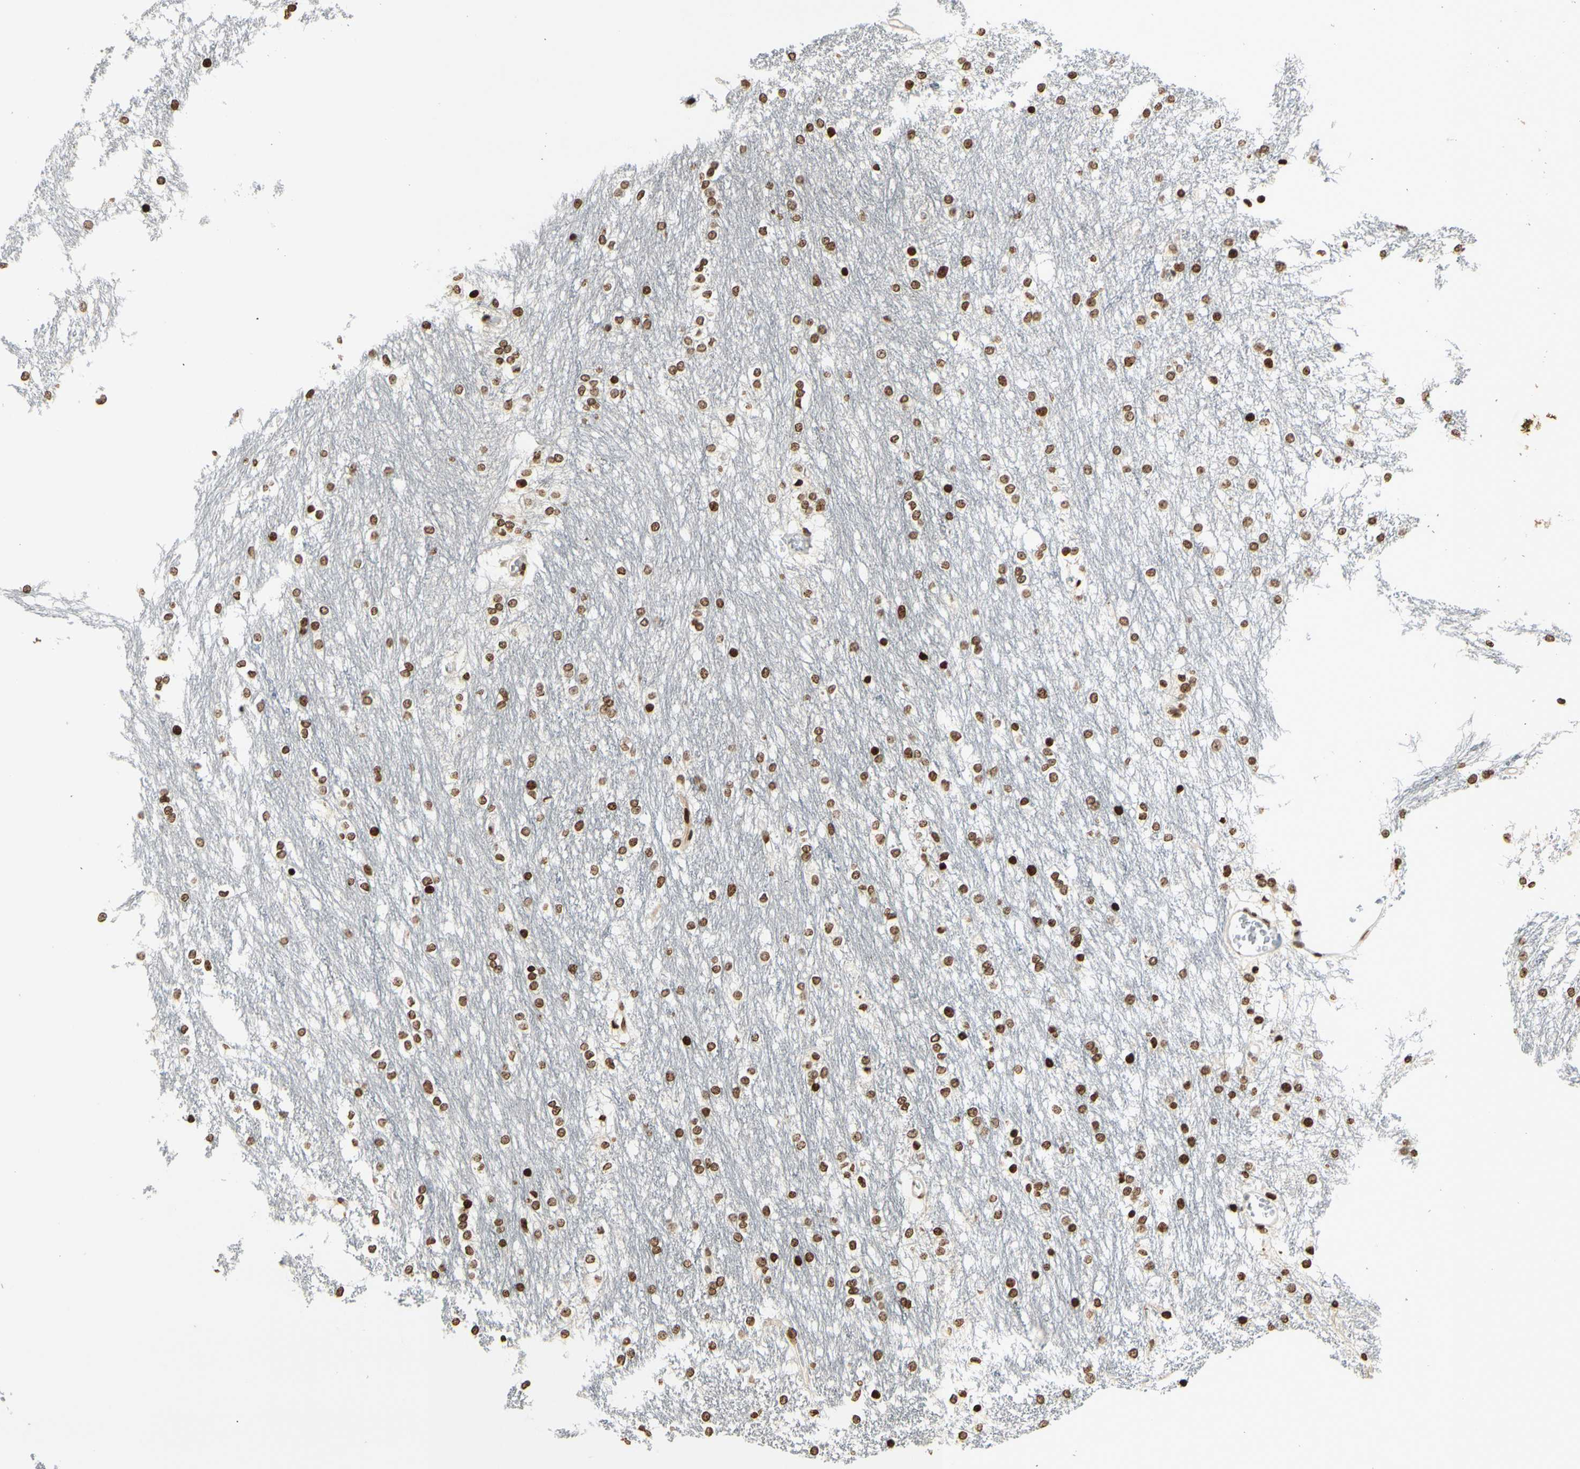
{"staining": {"intensity": "strong", "quantity": ">75%", "location": "nuclear"}, "tissue": "caudate", "cell_type": "Glial cells", "image_type": "normal", "snomed": [{"axis": "morphology", "description": "Normal tissue, NOS"}, {"axis": "topography", "description": "Lateral ventricle wall"}], "caption": "IHC photomicrograph of benign caudate stained for a protein (brown), which demonstrates high levels of strong nuclear expression in approximately >75% of glial cells.", "gene": "RORA", "patient": {"sex": "female", "age": 19}}